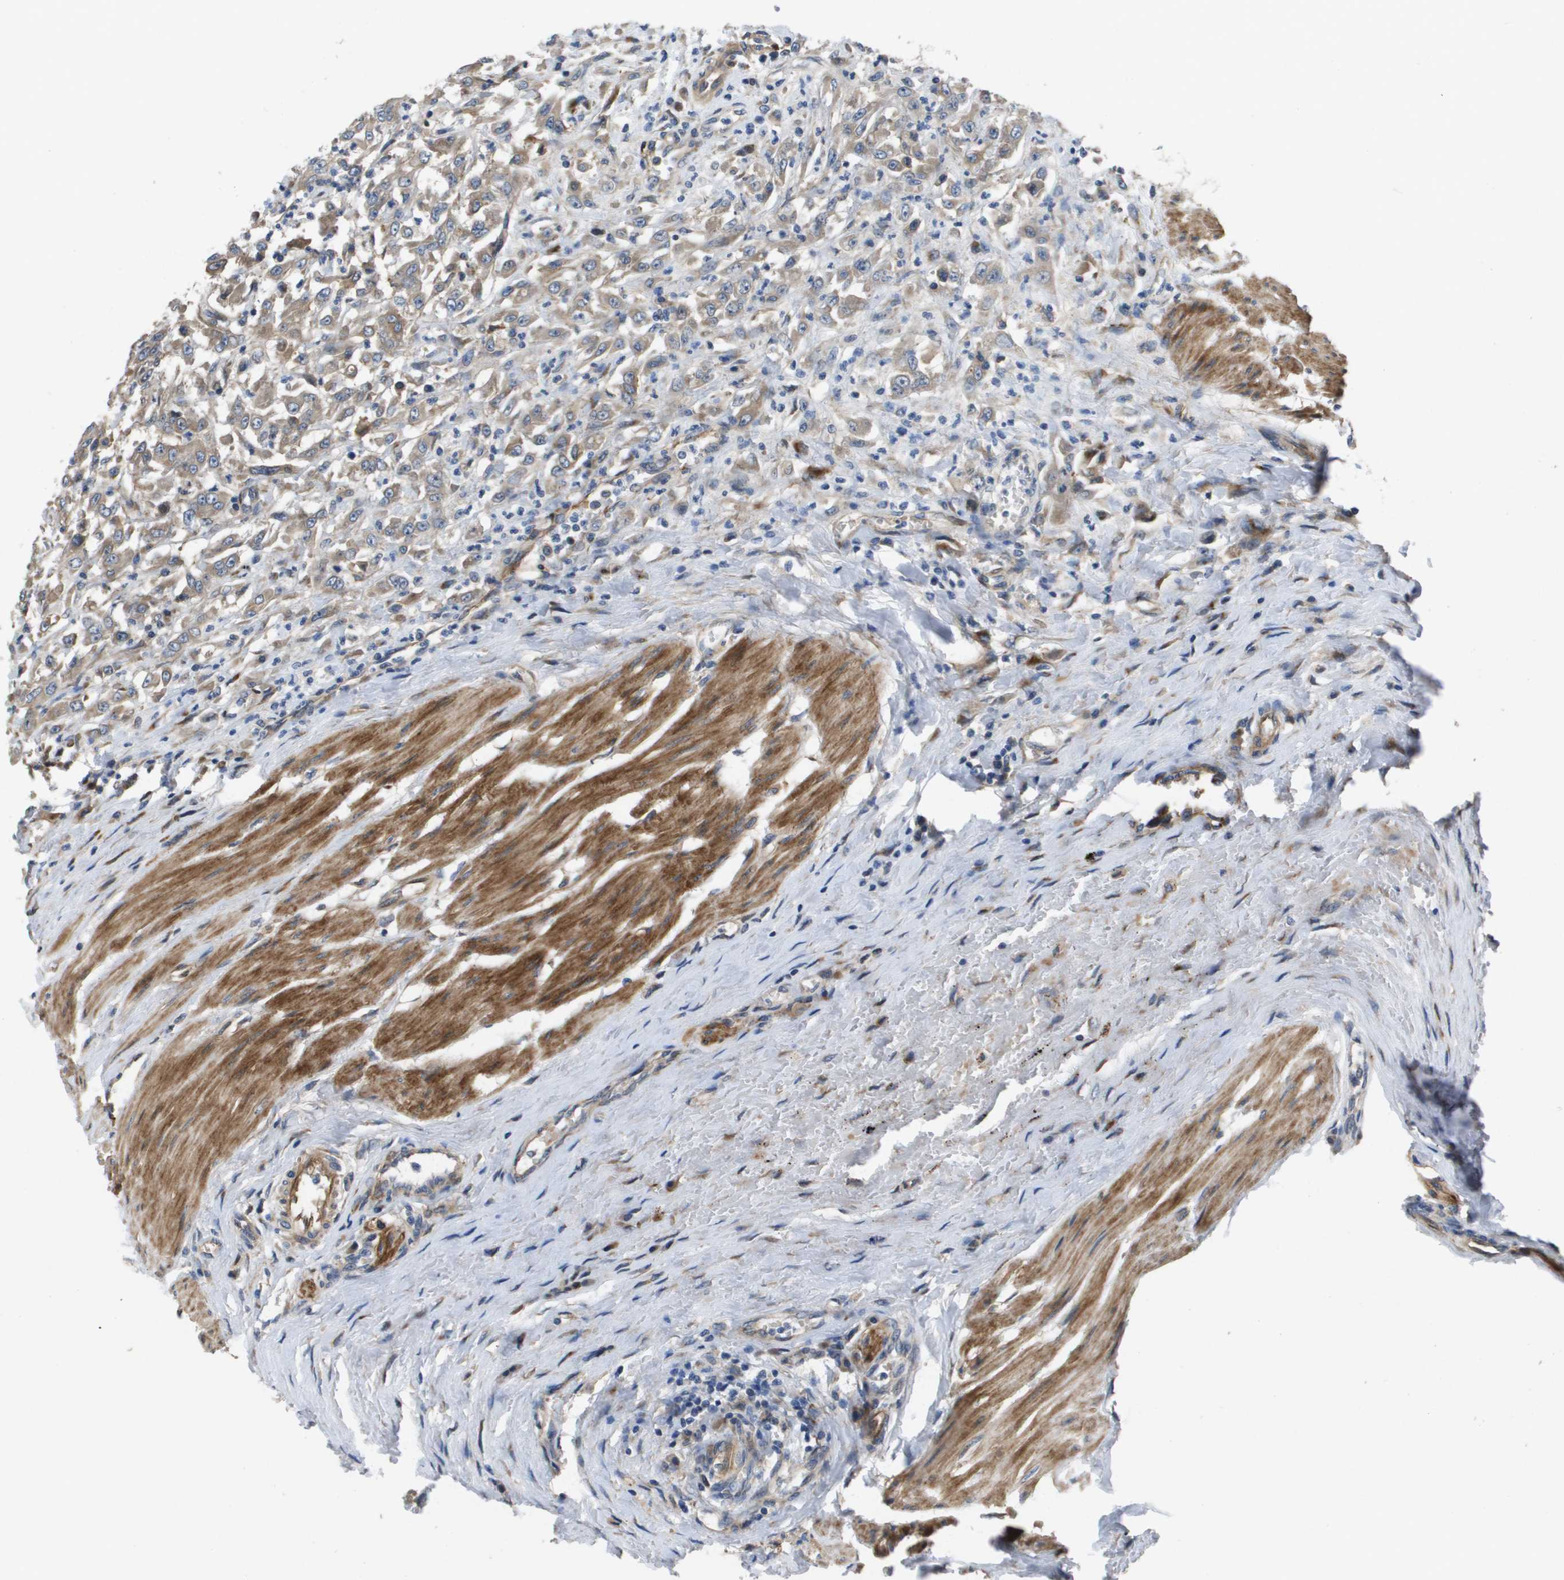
{"staining": {"intensity": "weak", "quantity": ">75%", "location": "cytoplasmic/membranous"}, "tissue": "urothelial cancer", "cell_type": "Tumor cells", "image_type": "cancer", "snomed": [{"axis": "morphology", "description": "Urothelial carcinoma, High grade"}, {"axis": "topography", "description": "Urinary bladder"}], "caption": "Approximately >75% of tumor cells in human urothelial carcinoma (high-grade) demonstrate weak cytoplasmic/membranous protein positivity as visualized by brown immunohistochemical staining.", "gene": "ENTPD2", "patient": {"sex": "male", "age": 46}}